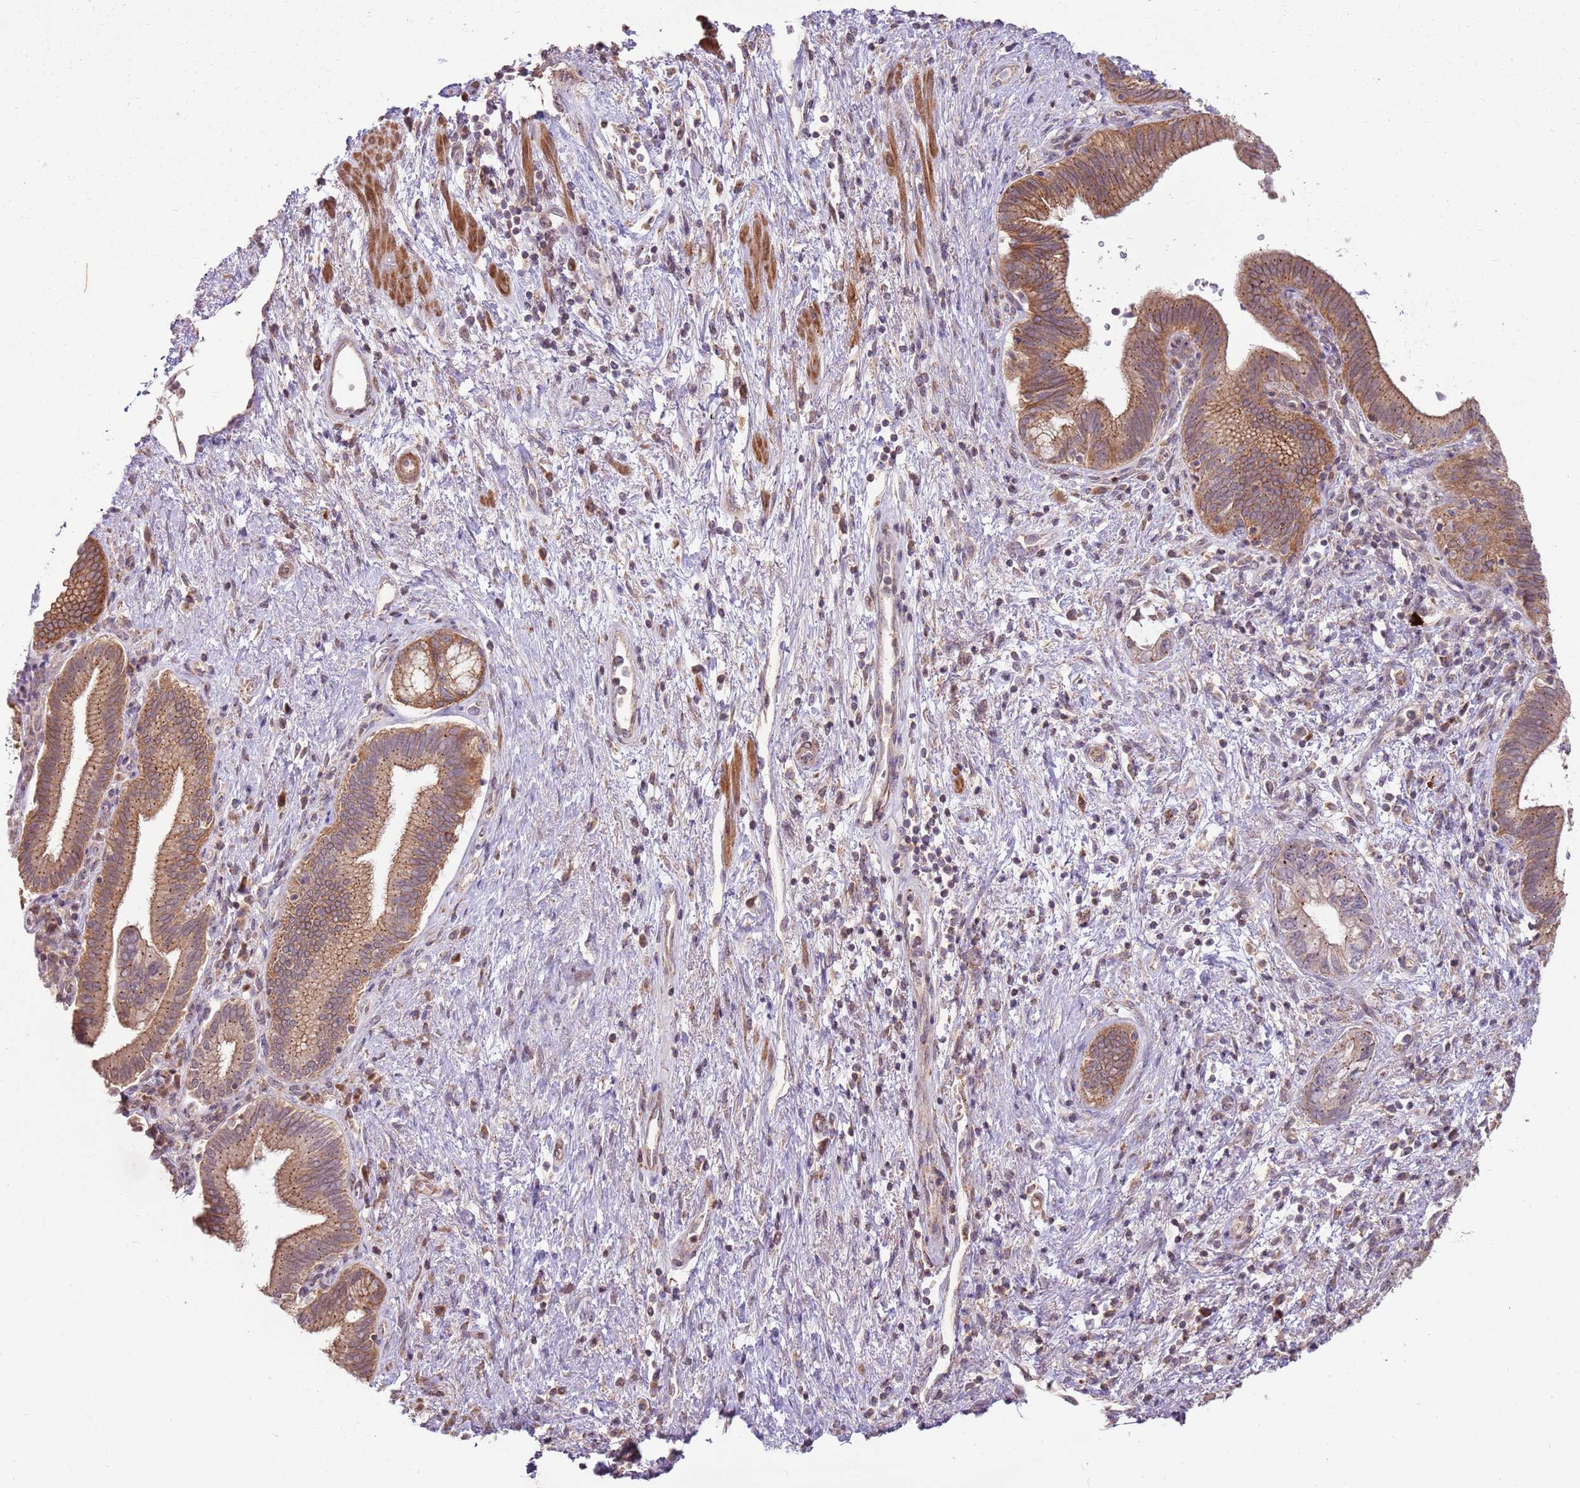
{"staining": {"intensity": "moderate", "quantity": ">75%", "location": "cytoplasmic/membranous"}, "tissue": "pancreatic cancer", "cell_type": "Tumor cells", "image_type": "cancer", "snomed": [{"axis": "morphology", "description": "Adenocarcinoma, NOS"}, {"axis": "topography", "description": "Pancreas"}], "caption": "IHC of pancreatic cancer (adenocarcinoma) demonstrates medium levels of moderate cytoplasmic/membranous positivity in approximately >75% of tumor cells. (DAB IHC, brown staining for protein, blue staining for nuclei).", "gene": "SPATA31D1", "patient": {"sex": "female", "age": 73}}